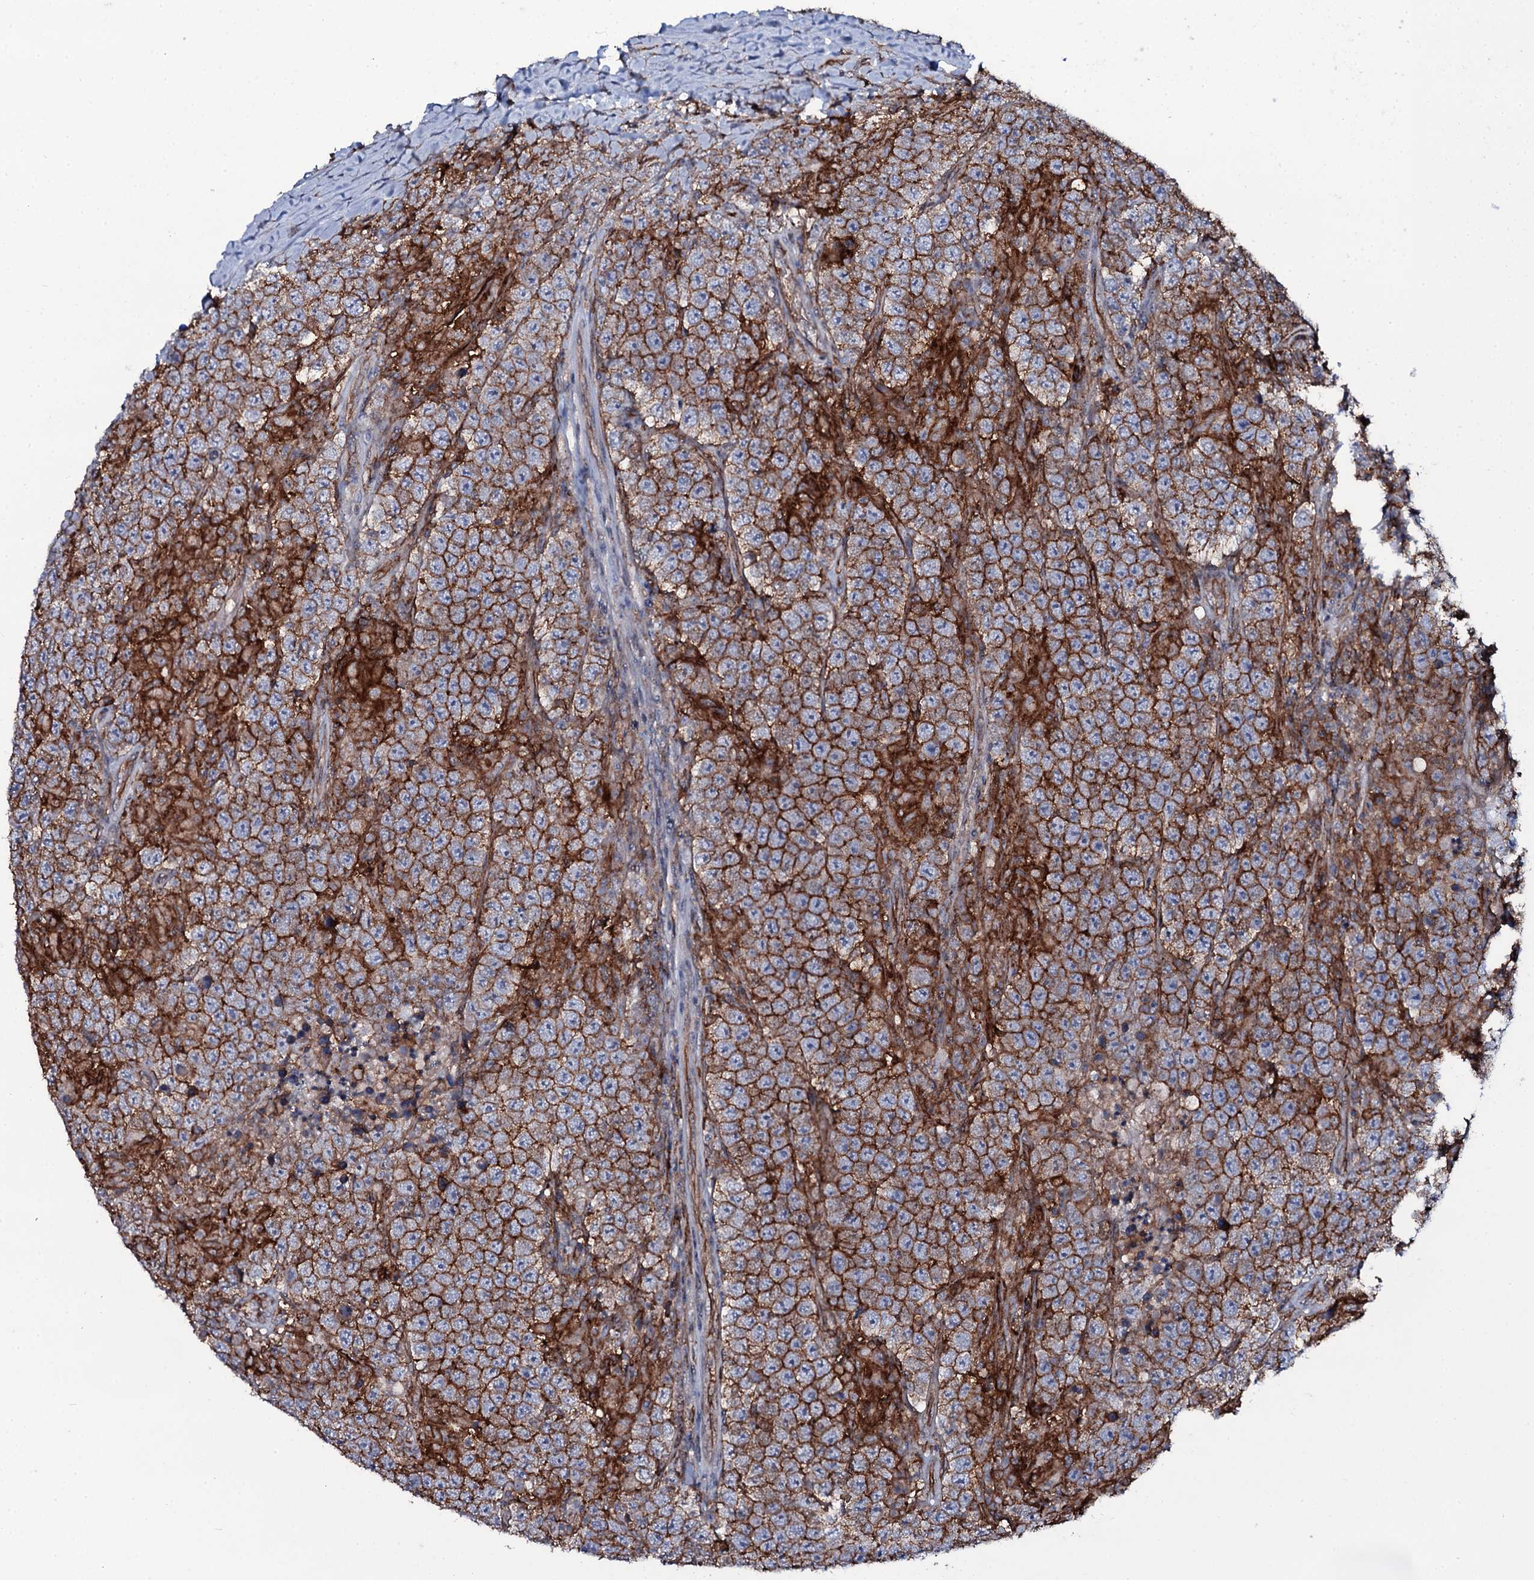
{"staining": {"intensity": "weak", "quantity": ">75%", "location": "cytoplasmic/membranous"}, "tissue": "testis cancer", "cell_type": "Tumor cells", "image_type": "cancer", "snomed": [{"axis": "morphology", "description": "Normal tissue, NOS"}, {"axis": "morphology", "description": "Urothelial carcinoma, High grade"}, {"axis": "morphology", "description": "Seminoma, NOS"}, {"axis": "morphology", "description": "Carcinoma, Embryonal, NOS"}, {"axis": "topography", "description": "Urinary bladder"}, {"axis": "topography", "description": "Testis"}], "caption": "A brown stain shows weak cytoplasmic/membranous staining of a protein in testis embryonal carcinoma tumor cells.", "gene": "SNAP23", "patient": {"sex": "male", "age": 41}}